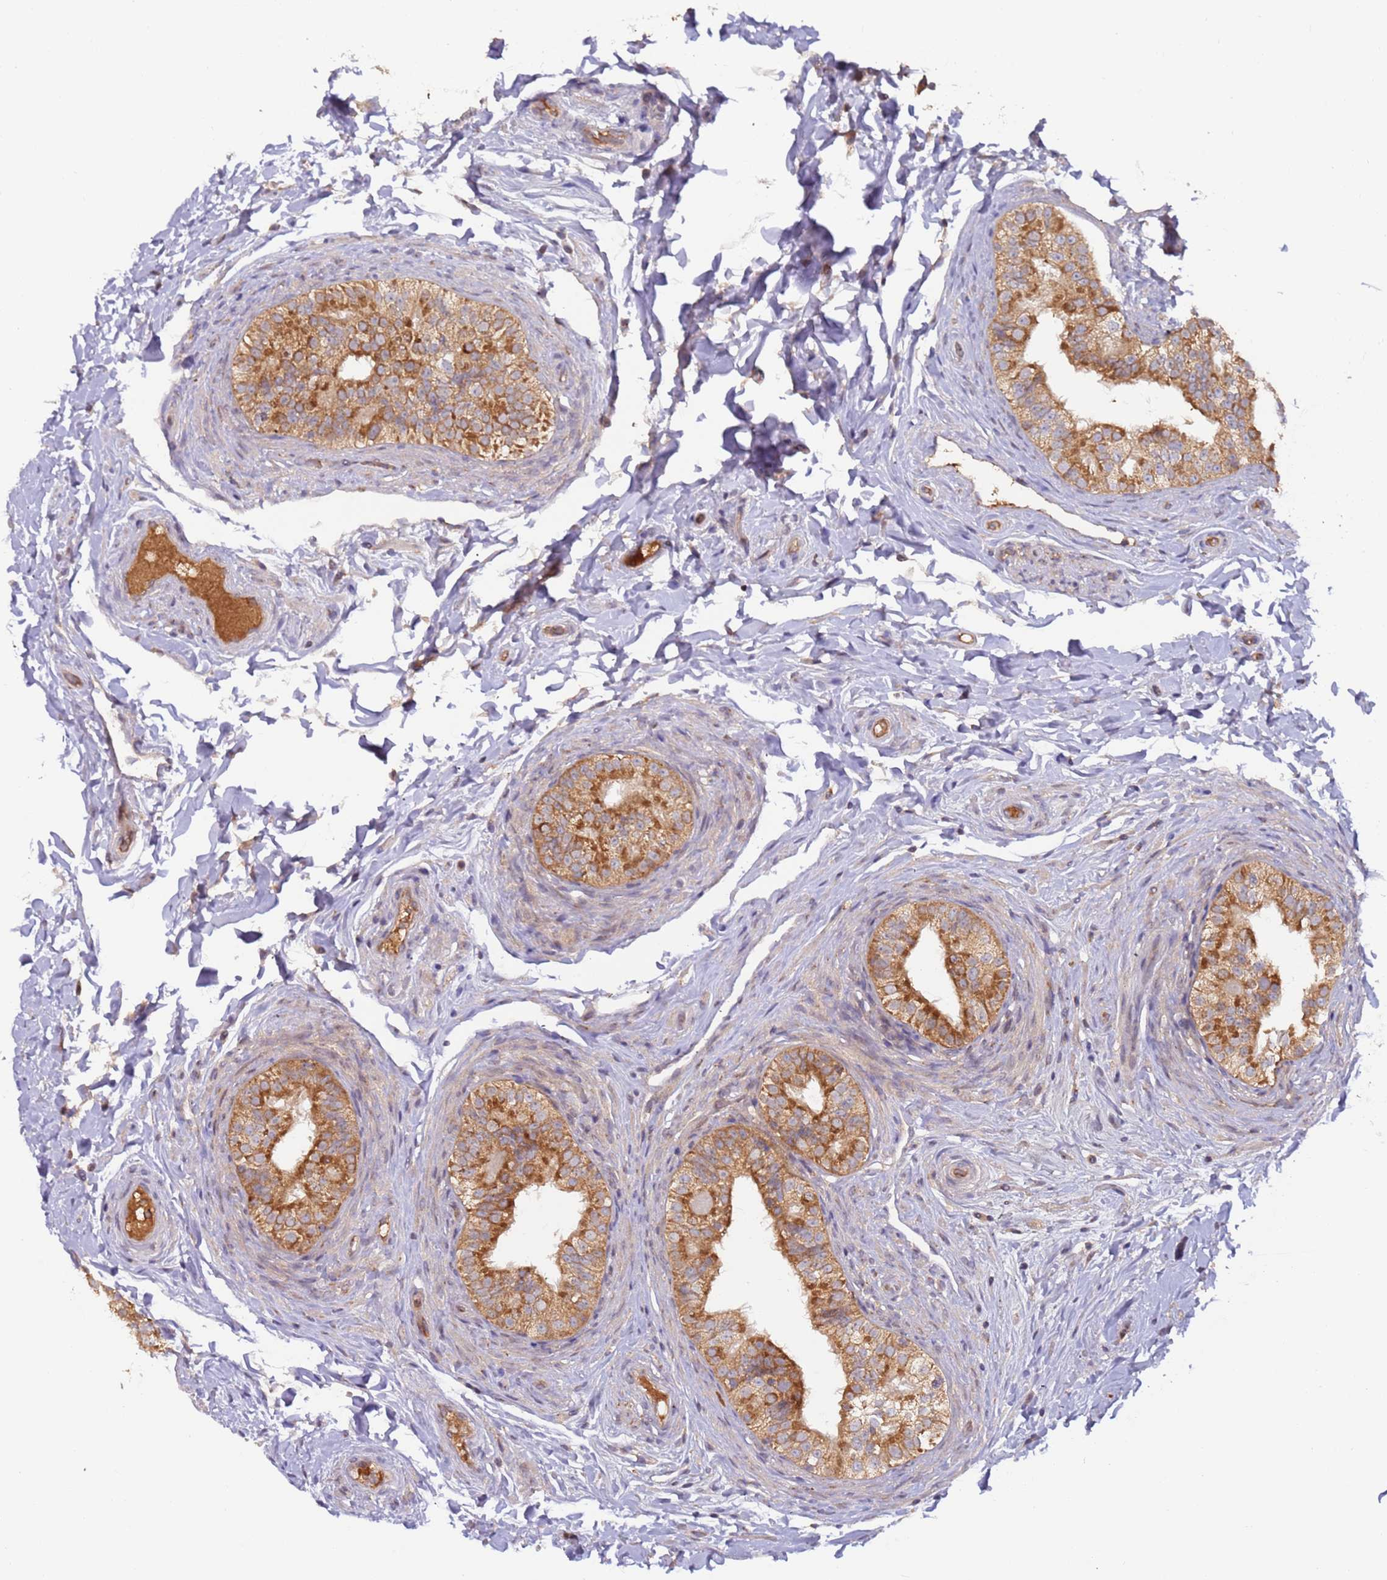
{"staining": {"intensity": "strong", "quantity": ">75%", "location": "cytoplasmic/membranous"}, "tissue": "epididymis", "cell_type": "Glandular cells", "image_type": "normal", "snomed": [{"axis": "morphology", "description": "Normal tissue, NOS"}, {"axis": "topography", "description": "Epididymis"}], "caption": "Epididymis stained with a brown dye exhibits strong cytoplasmic/membranous positive expression in approximately >75% of glandular cells.", "gene": "OR5A2", "patient": {"sex": "male", "age": 49}}